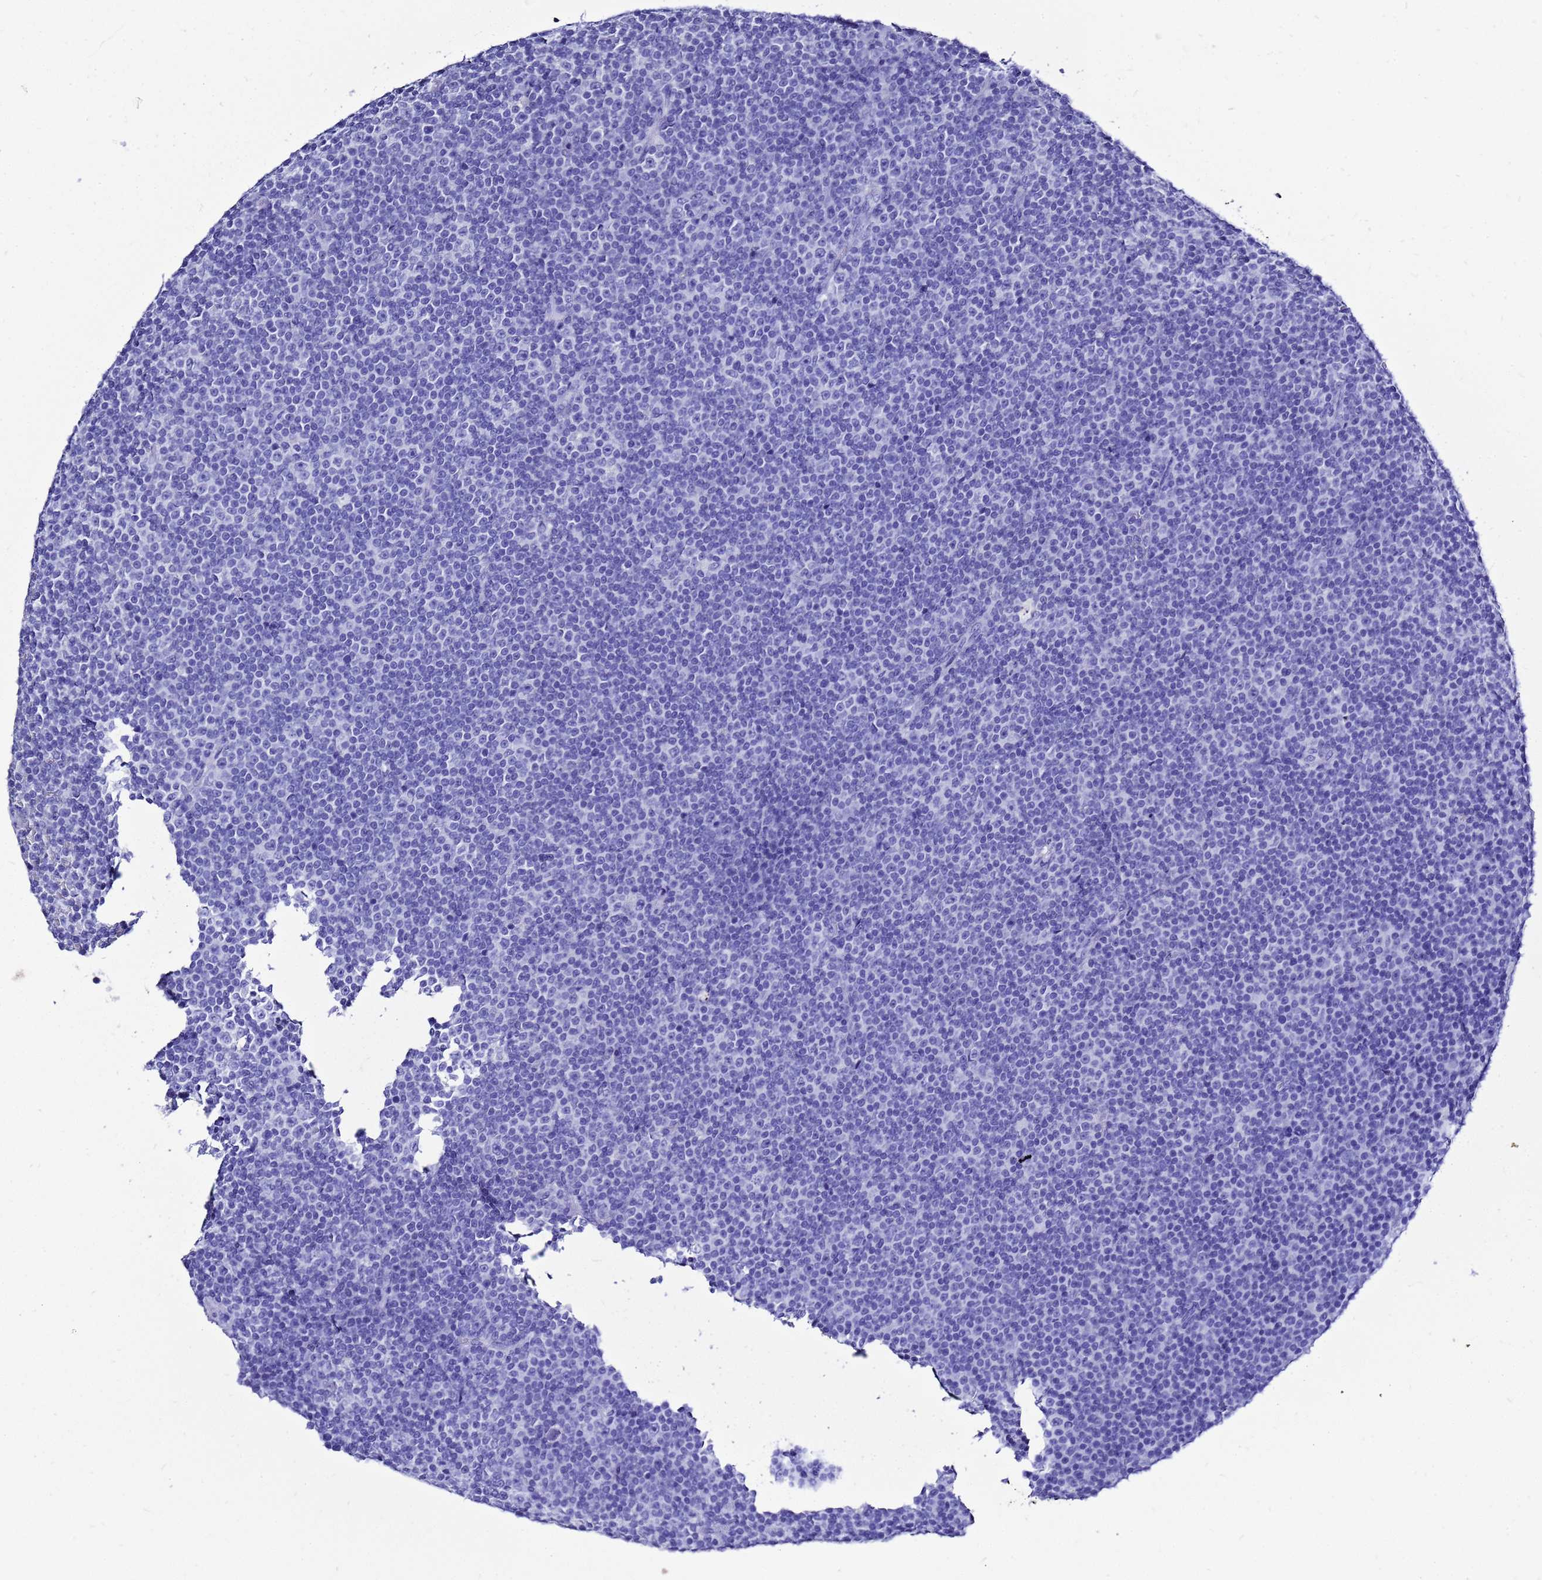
{"staining": {"intensity": "negative", "quantity": "none", "location": "none"}, "tissue": "lymphoma", "cell_type": "Tumor cells", "image_type": "cancer", "snomed": [{"axis": "morphology", "description": "Malignant lymphoma, non-Hodgkin's type, Low grade"}, {"axis": "topography", "description": "Lymph node"}], "caption": "A micrograph of lymphoma stained for a protein exhibits no brown staining in tumor cells. (DAB (3,3'-diaminobenzidine) immunohistochemistry, high magnification).", "gene": "LIPF", "patient": {"sex": "female", "age": 67}}